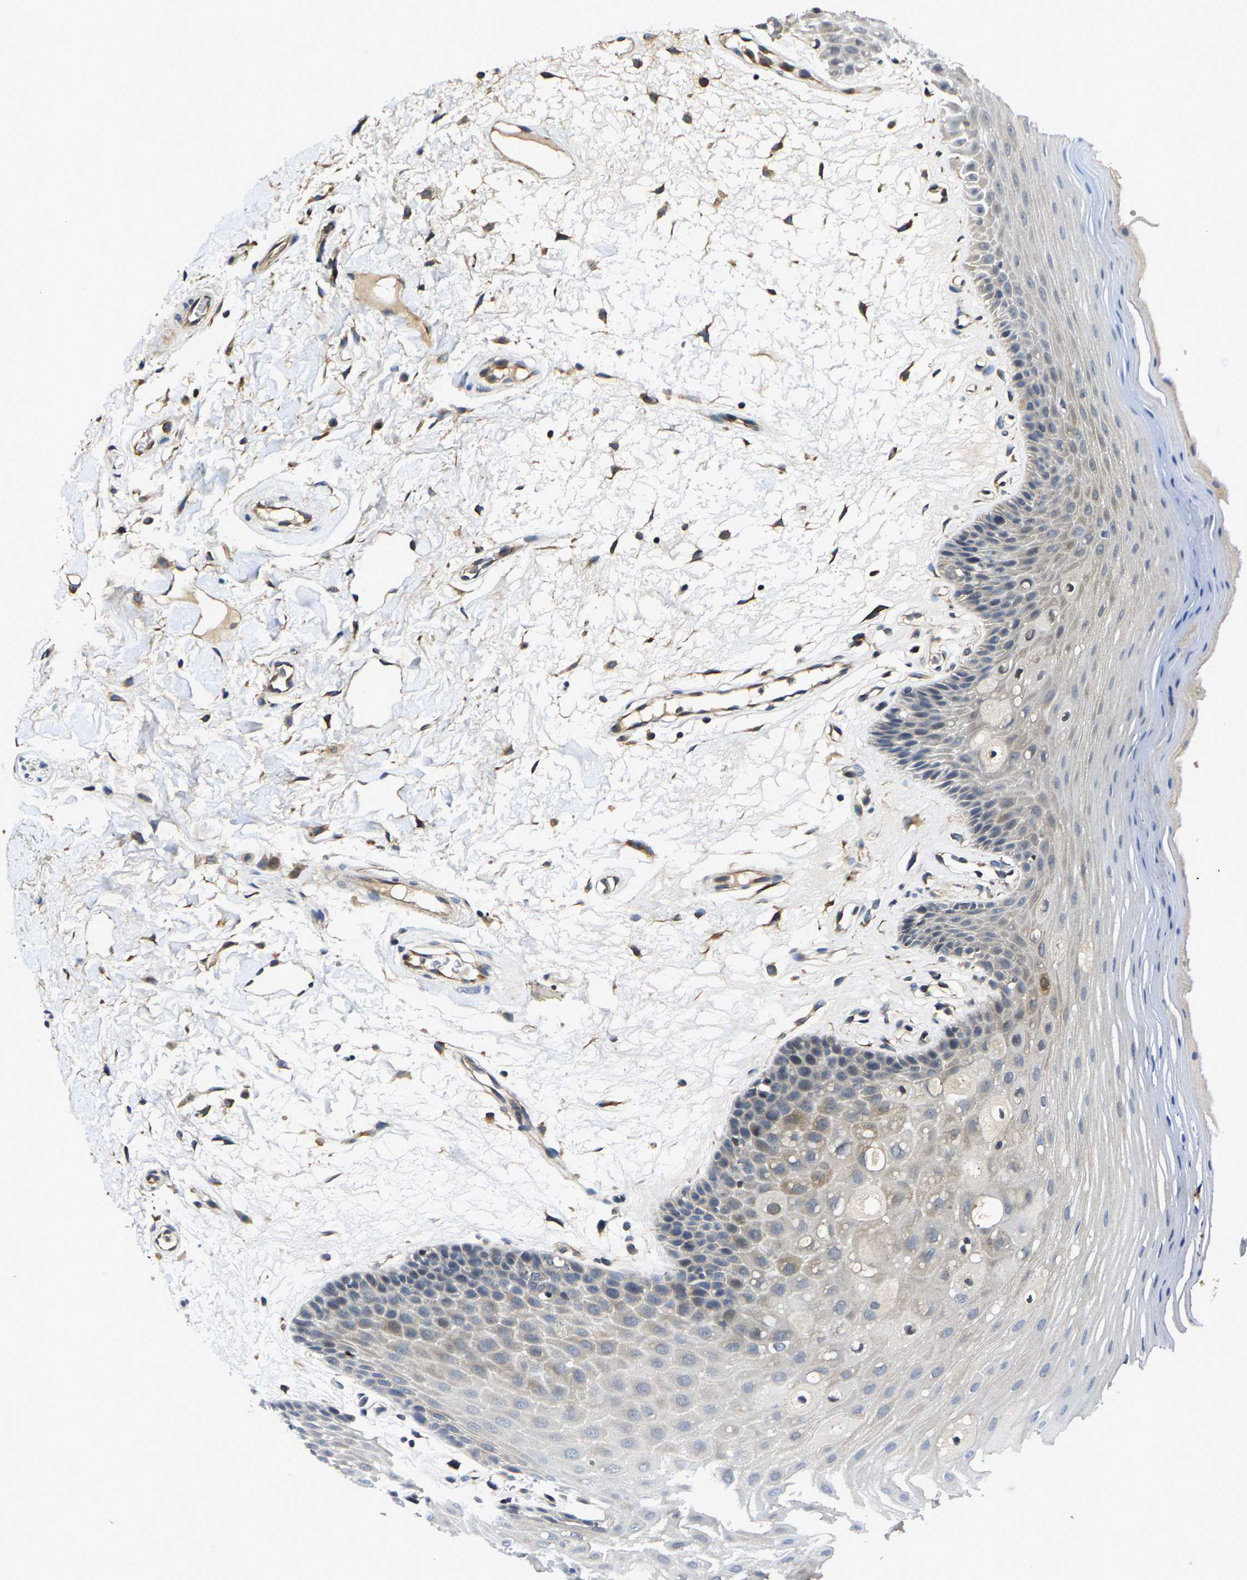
{"staining": {"intensity": "weak", "quantity": "<25%", "location": "cytoplasmic/membranous"}, "tissue": "oral mucosa", "cell_type": "Squamous epithelial cells", "image_type": "normal", "snomed": [{"axis": "morphology", "description": "Normal tissue, NOS"}, {"axis": "morphology", "description": "Squamous cell carcinoma, NOS"}, {"axis": "topography", "description": "Oral tissue"}, {"axis": "topography", "description": "Head-Neck"}], "caption": "Oral mucosa stained for a protein using IHC exhibits no staining squamous epithelial cells.", "gene": "AGBL3", "patient": {"sex": "male", "age": 71}}